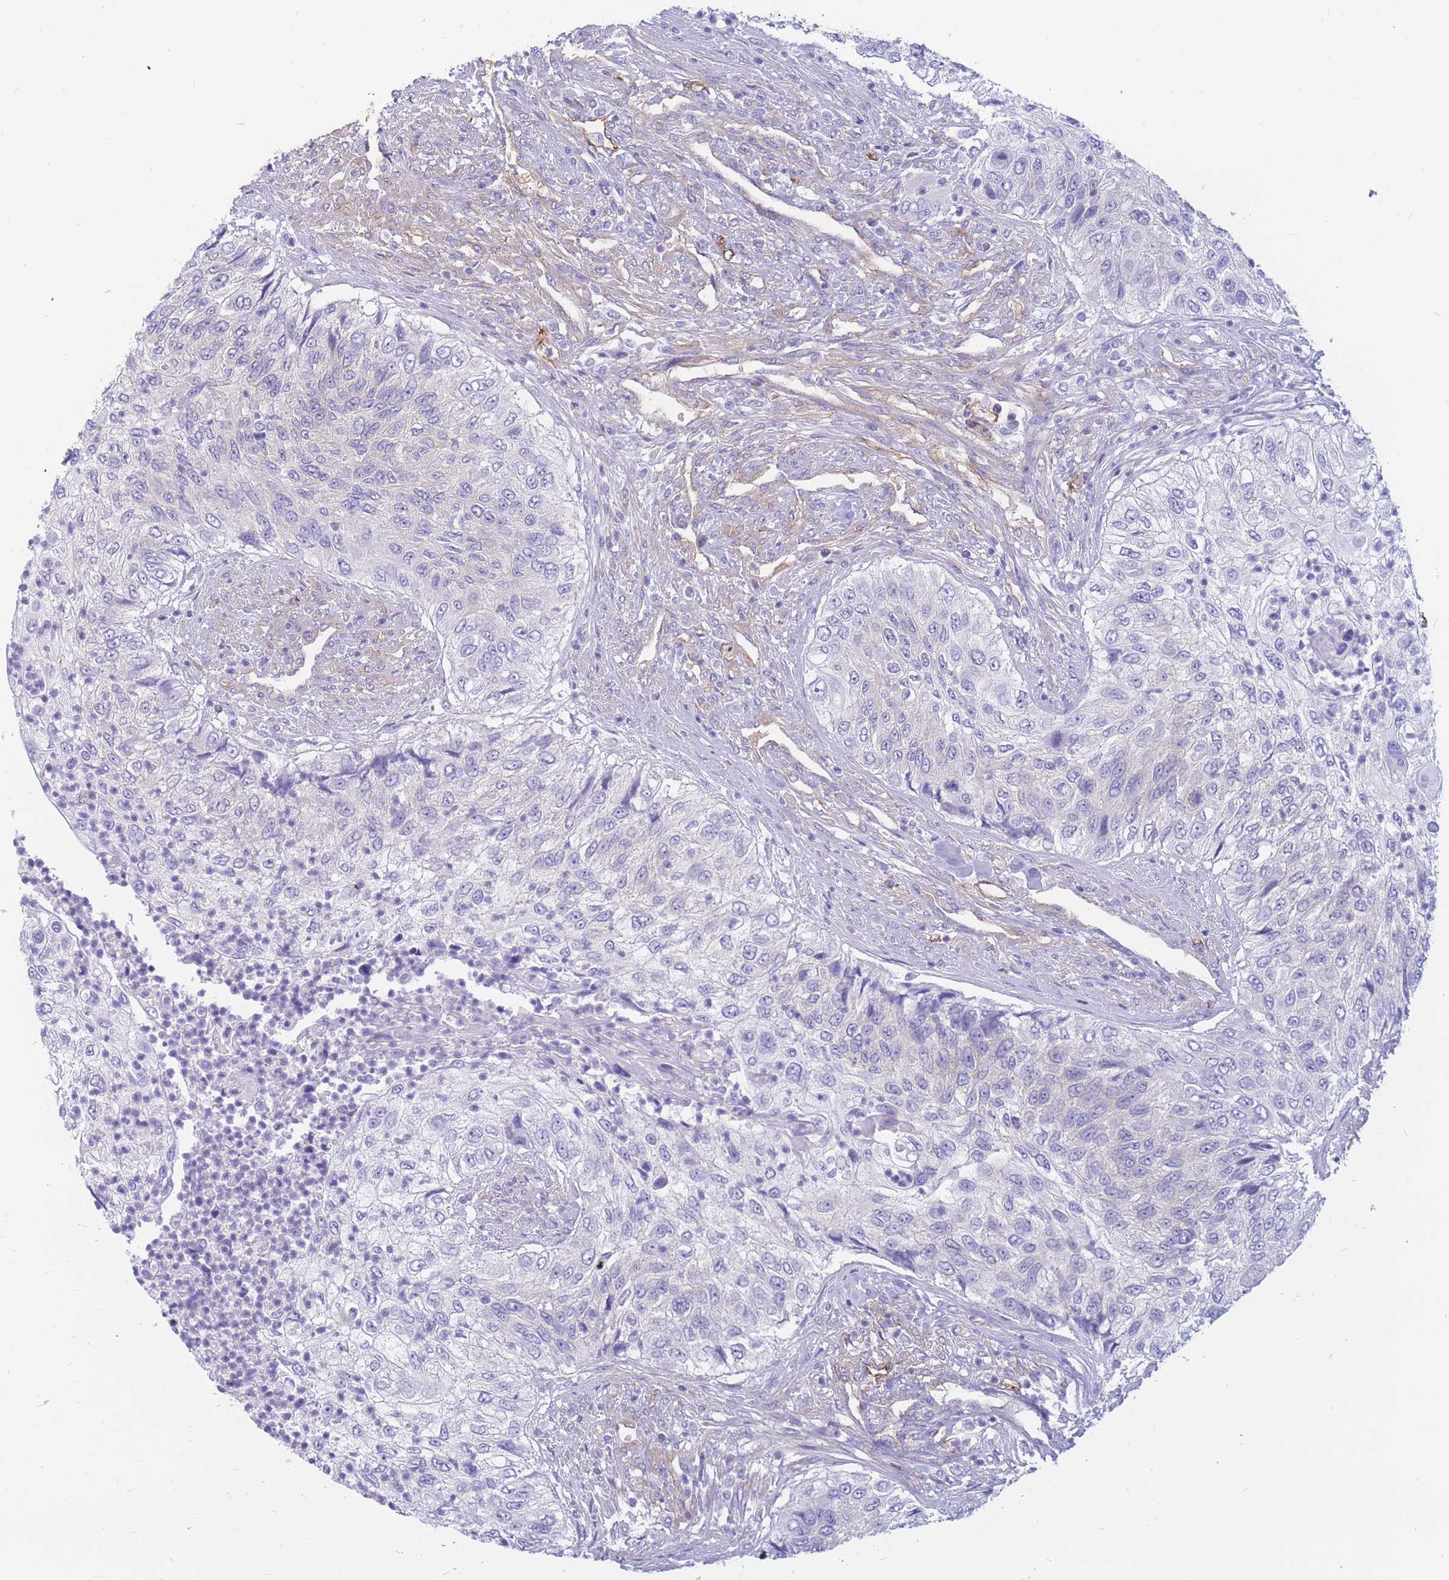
{"staining": {"intensity": "negative", "quantity": "none", "location": "none"}, "tissue": "urothelial cancer", "cell_type": "Tumor cells", "image_type": "cancer", "snomed": [{"axis": "morphology", "description": "Urothelial carcinoma, High grade"}, {"axis": "topography", "description": "Urinary bladder"}], "caption": "High power microscopy histopathology image of an immunohistochemistry (IHC) histopathology image of urothelial carcinoma (high-grade), revealing no significant positivity in tumor cells.", "gene": "ADD2", "patient": {"sex": "female", "age": 60}}